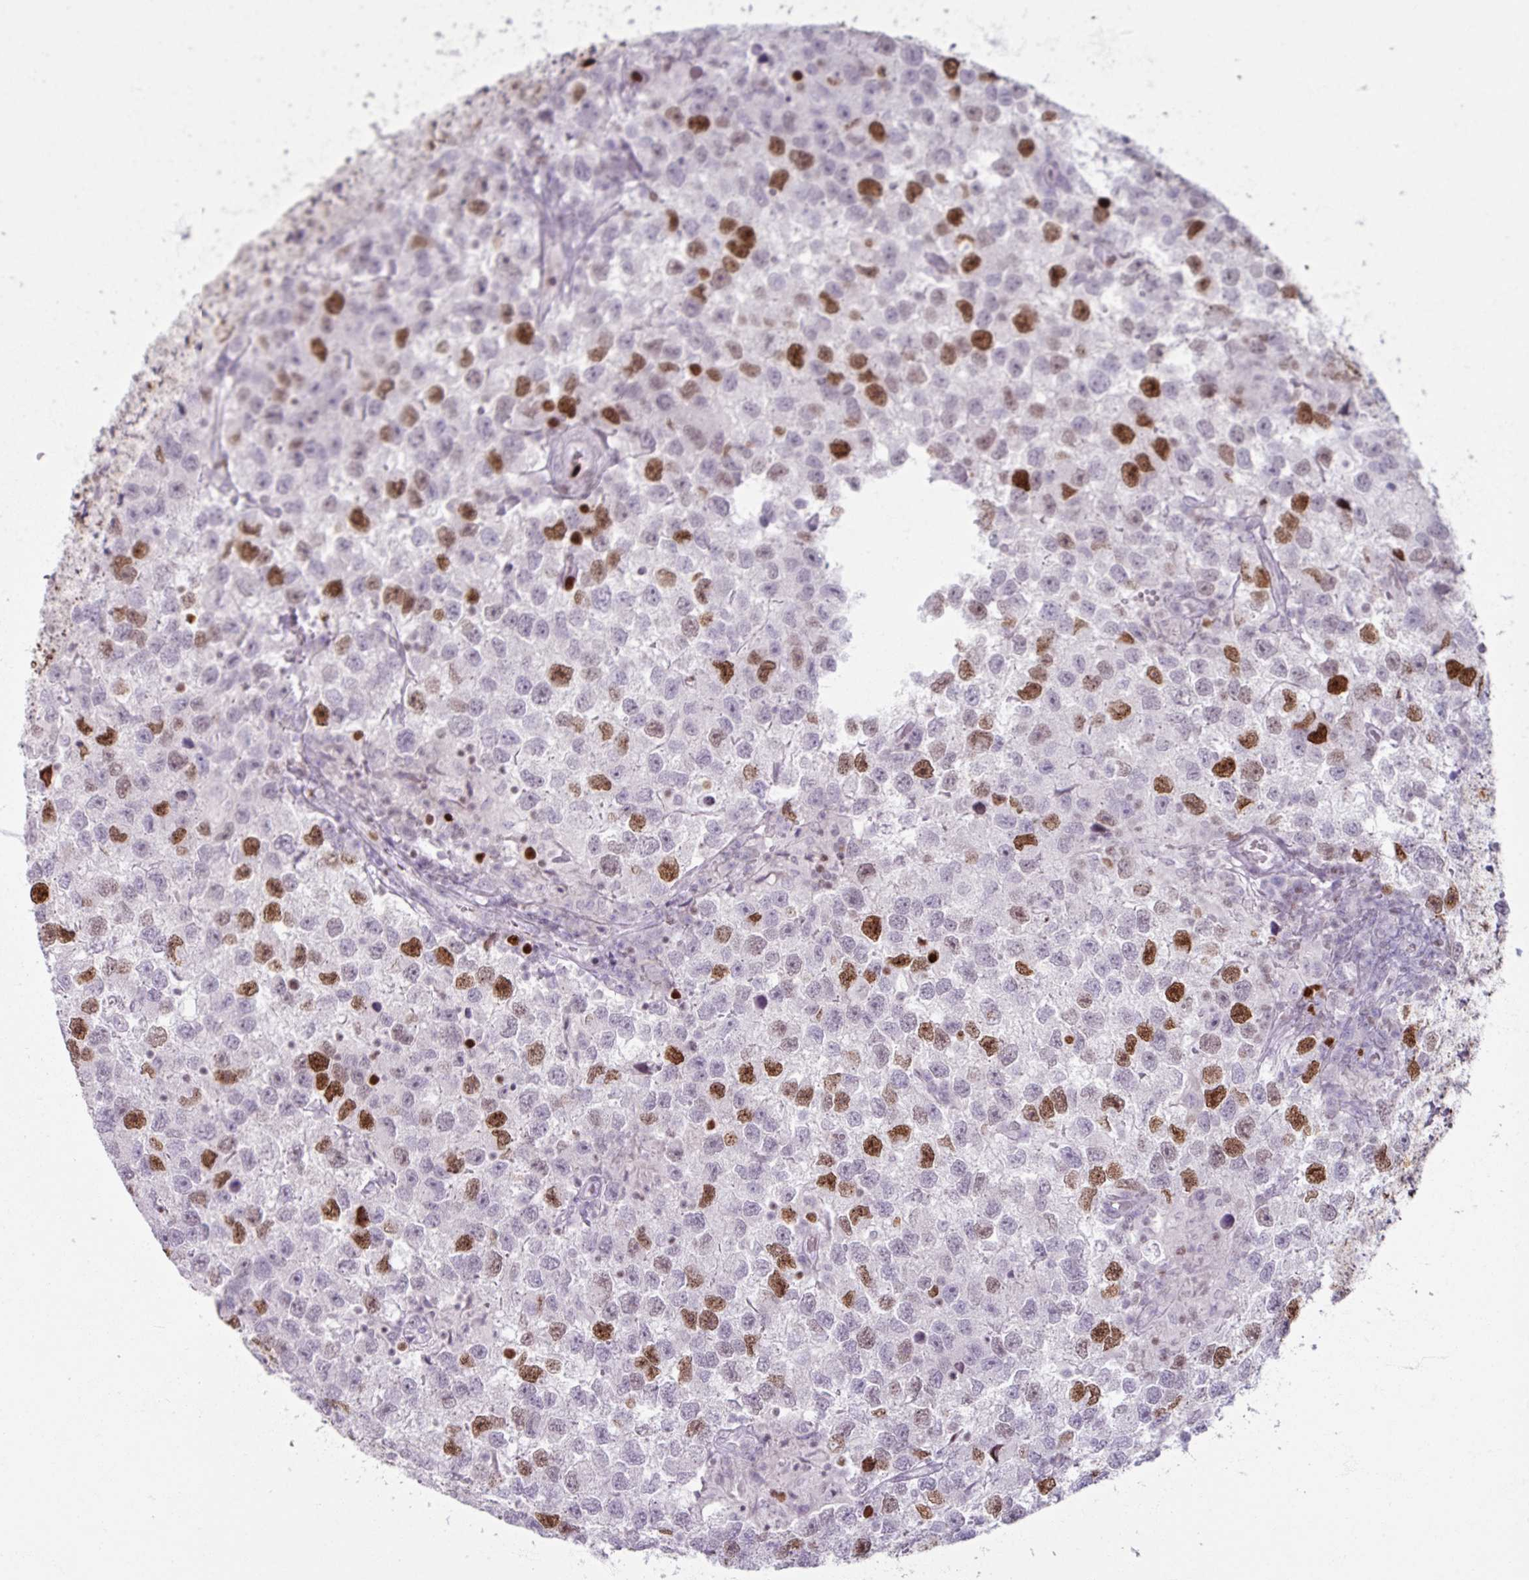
{"staining": {"intensity": "strong", "quantity": "25%-75%", "location": "nuclear"}, "tissue": "testis cancer", "cell_type": "Tumor cells", "image_type": "cancer", "snomed": [{"axis": "morphology", "description": "Seminoma, NOS"}, {"axis": "topography", "description": "Testis"}], "caption": "This photomicrograph displays immunohistochemistry staining of testis cancer, with high strong nuclear expression in approximately 25%-75% of tumor cells.", "gene": "ATAD2", "patient": {"sex": "male", "age": 26}}